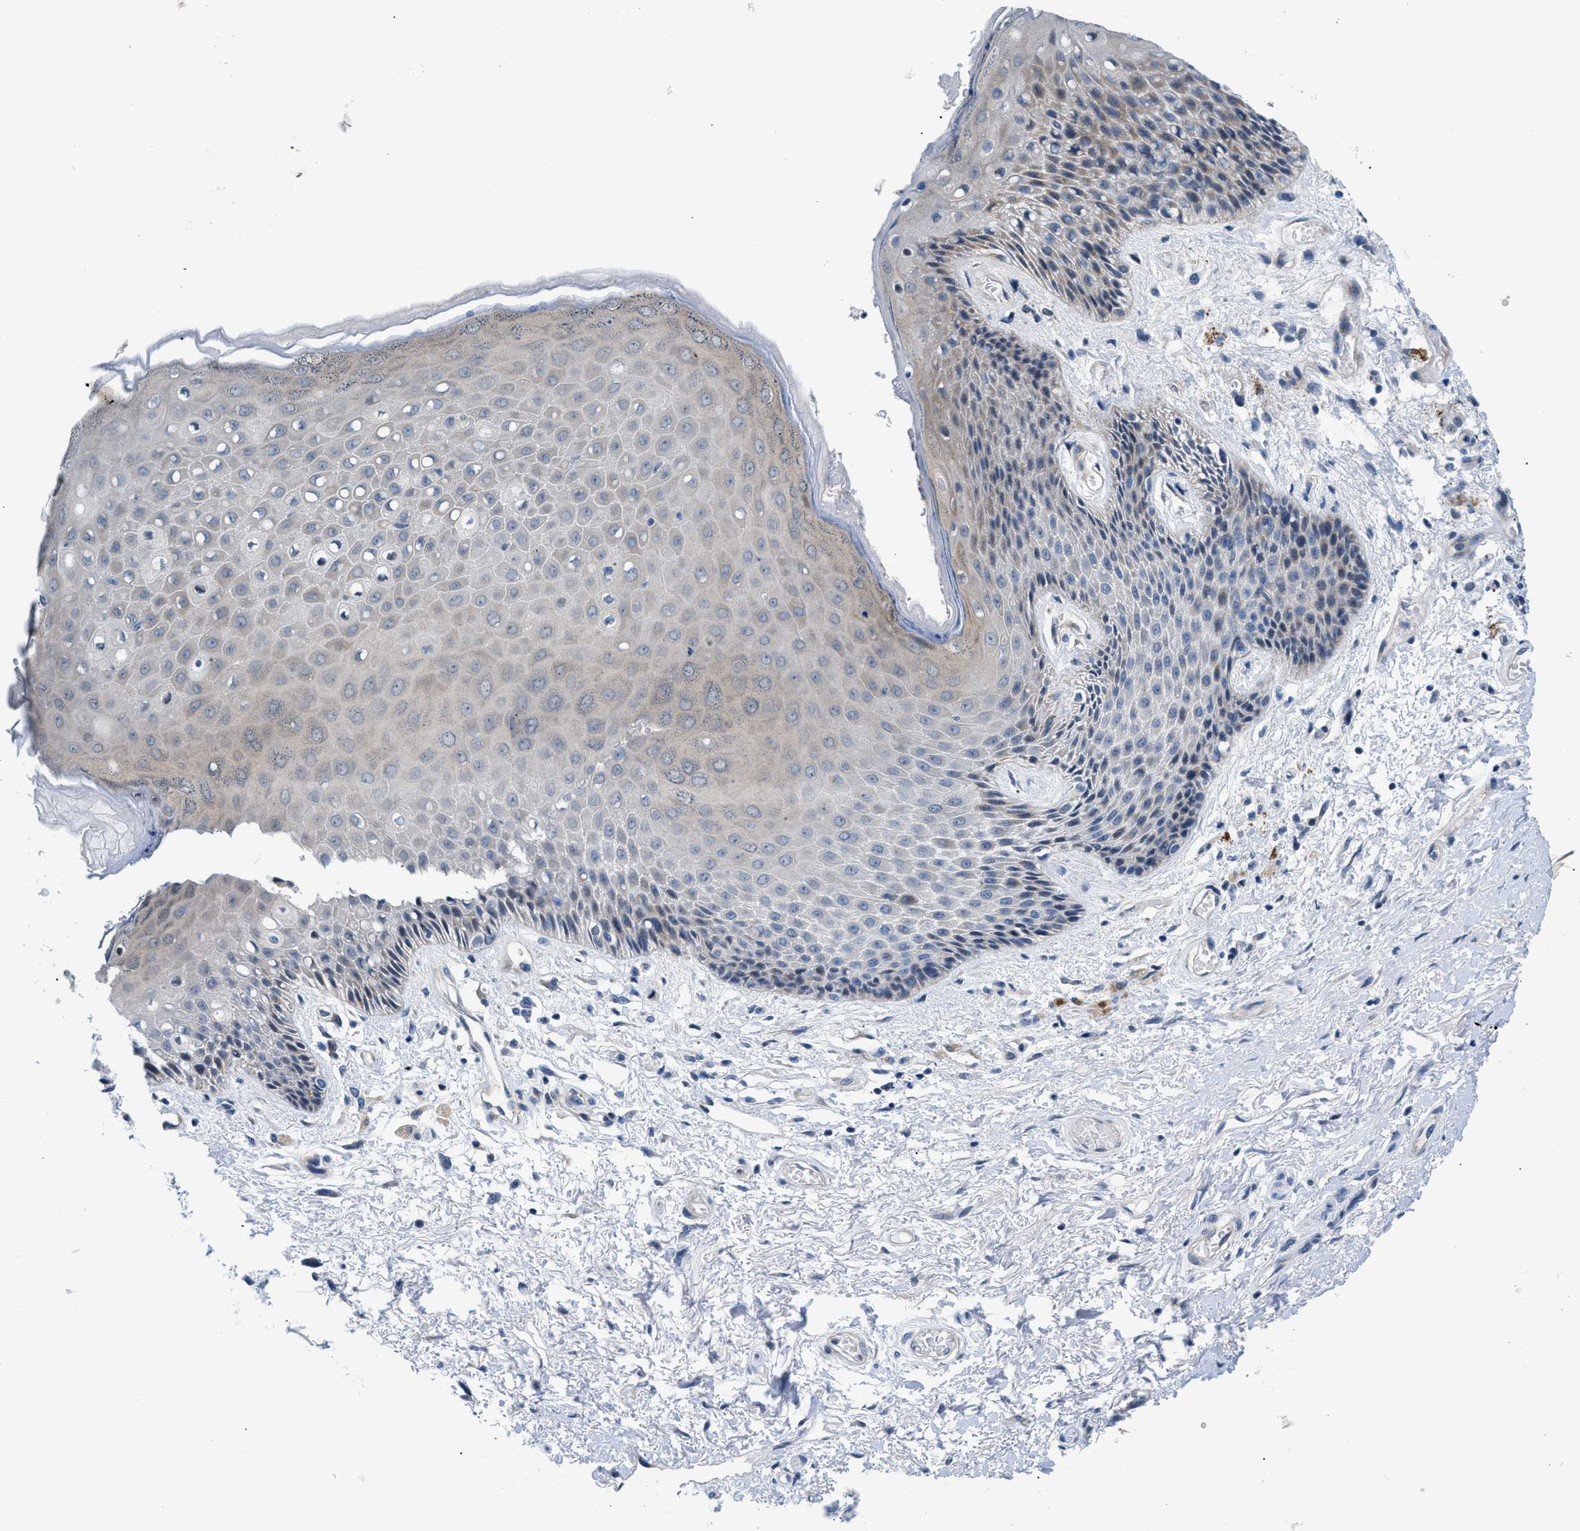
{"staining": {"intensity": "weak", "quantity": "<25%", "location": "cytoplasmic/membranous"}, "tissue": "skin", "cell_type": "Epidermal cells", "image_type": "normal", "snomed": [{"axis": "morphology", "description": "Normal tissue, NOS"}, {"axis": "topography", "description": "Anal"}], "caption": "This is a image of immunohistochemistry (IHC) staining of benign skin, which shows no positivity in epidermal cells.", "gene": "FDCSP", "patient": {"sex": "female", "age": 46}}